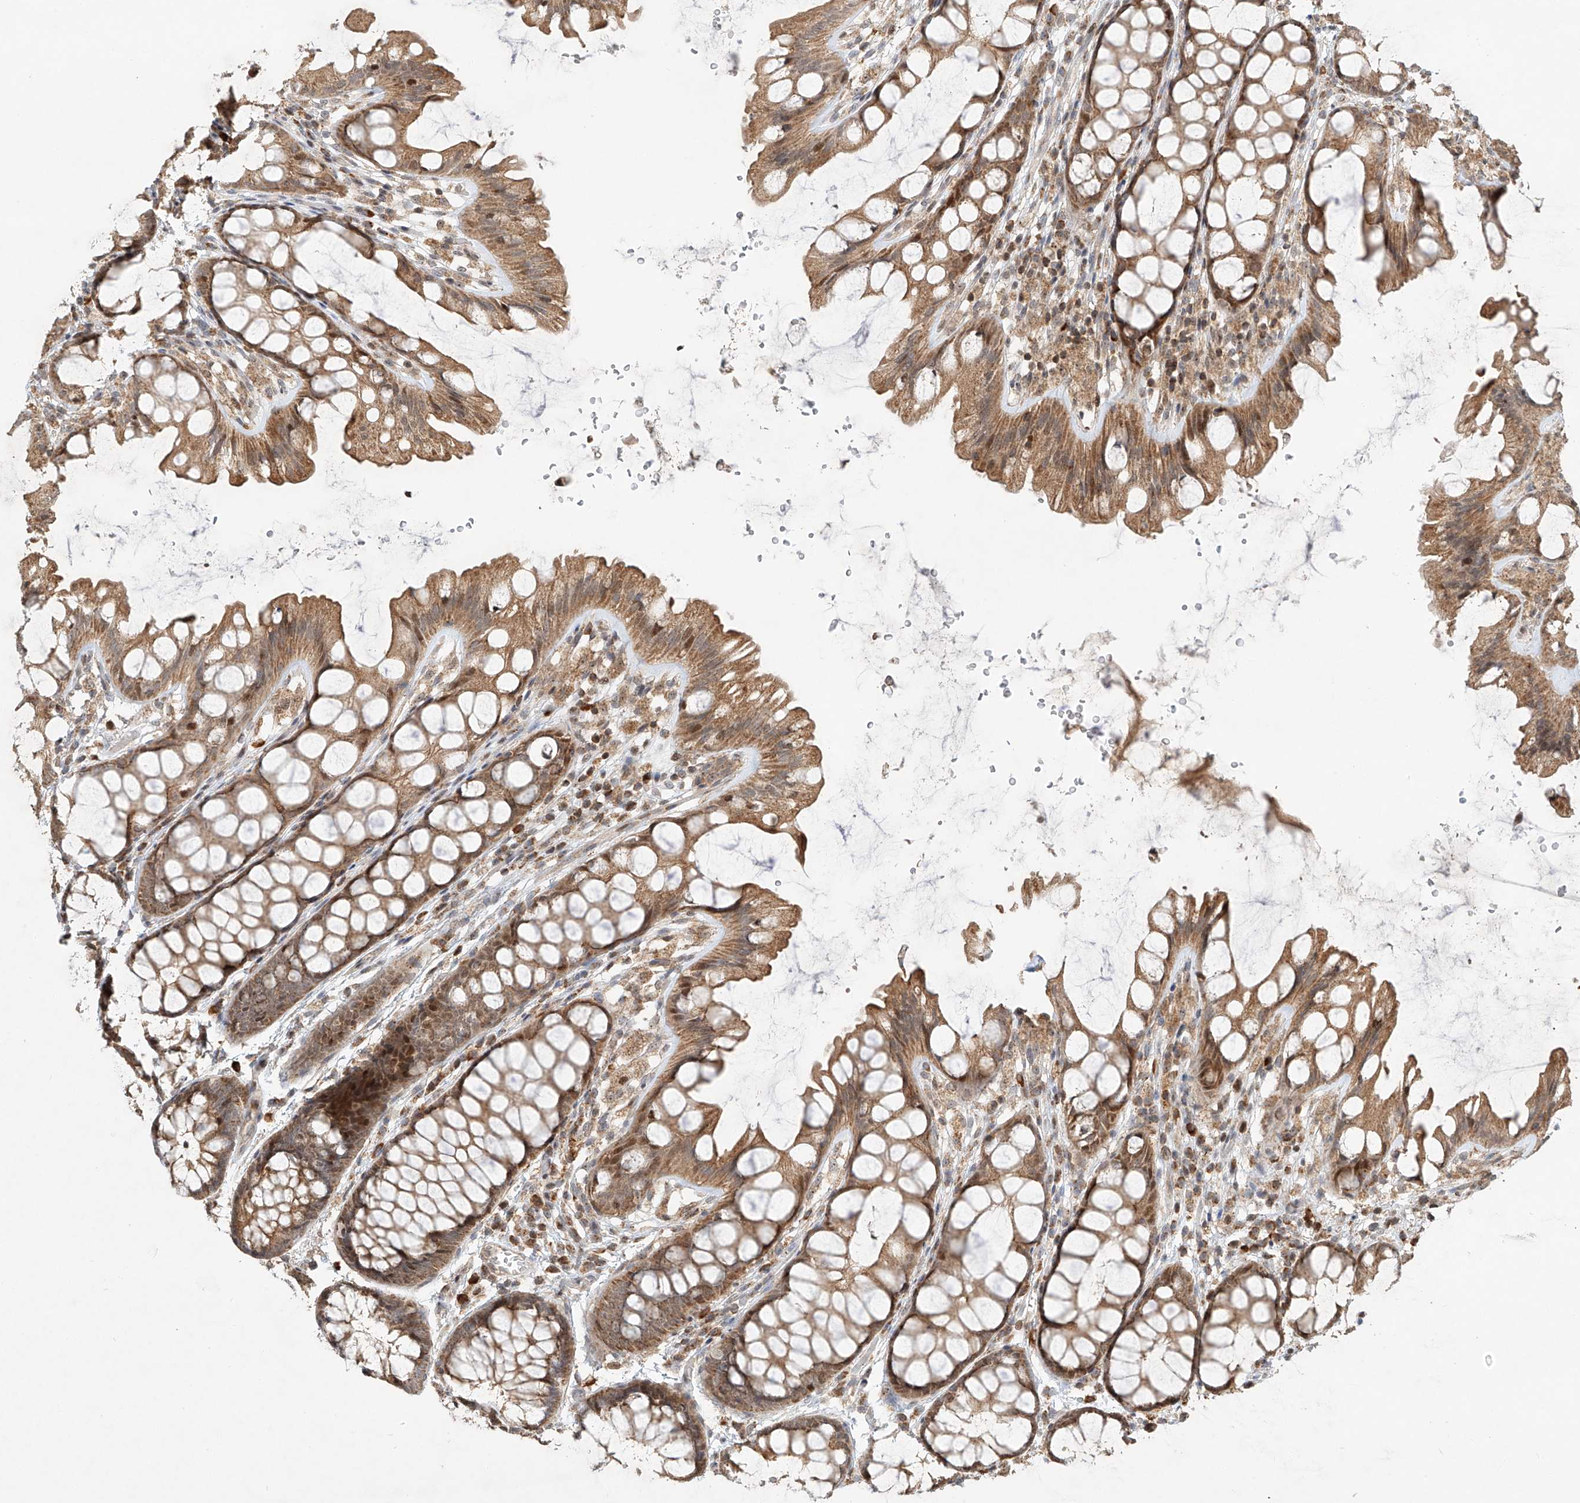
{"staining": {"intensity": "moderate", "quantity": ">75%", "location": "cytoplasmic/membranous"}, "tissue": "colon", "cell_type": "Endothelial cells", "image_type": "normal", "snomed": [{"axis": "morphology", "description": "Normal tissue, NOS"}, {"axis": "topography", "description": "Colon"}], "caption": "Benign colon reveals moderate cytoplasmic/membranous positivity in approximately >75% of endothelial cells, visualized by immunohistochemistry.", "gene": "SYTL3", "patient": {"sex": "male", "age": 47}}